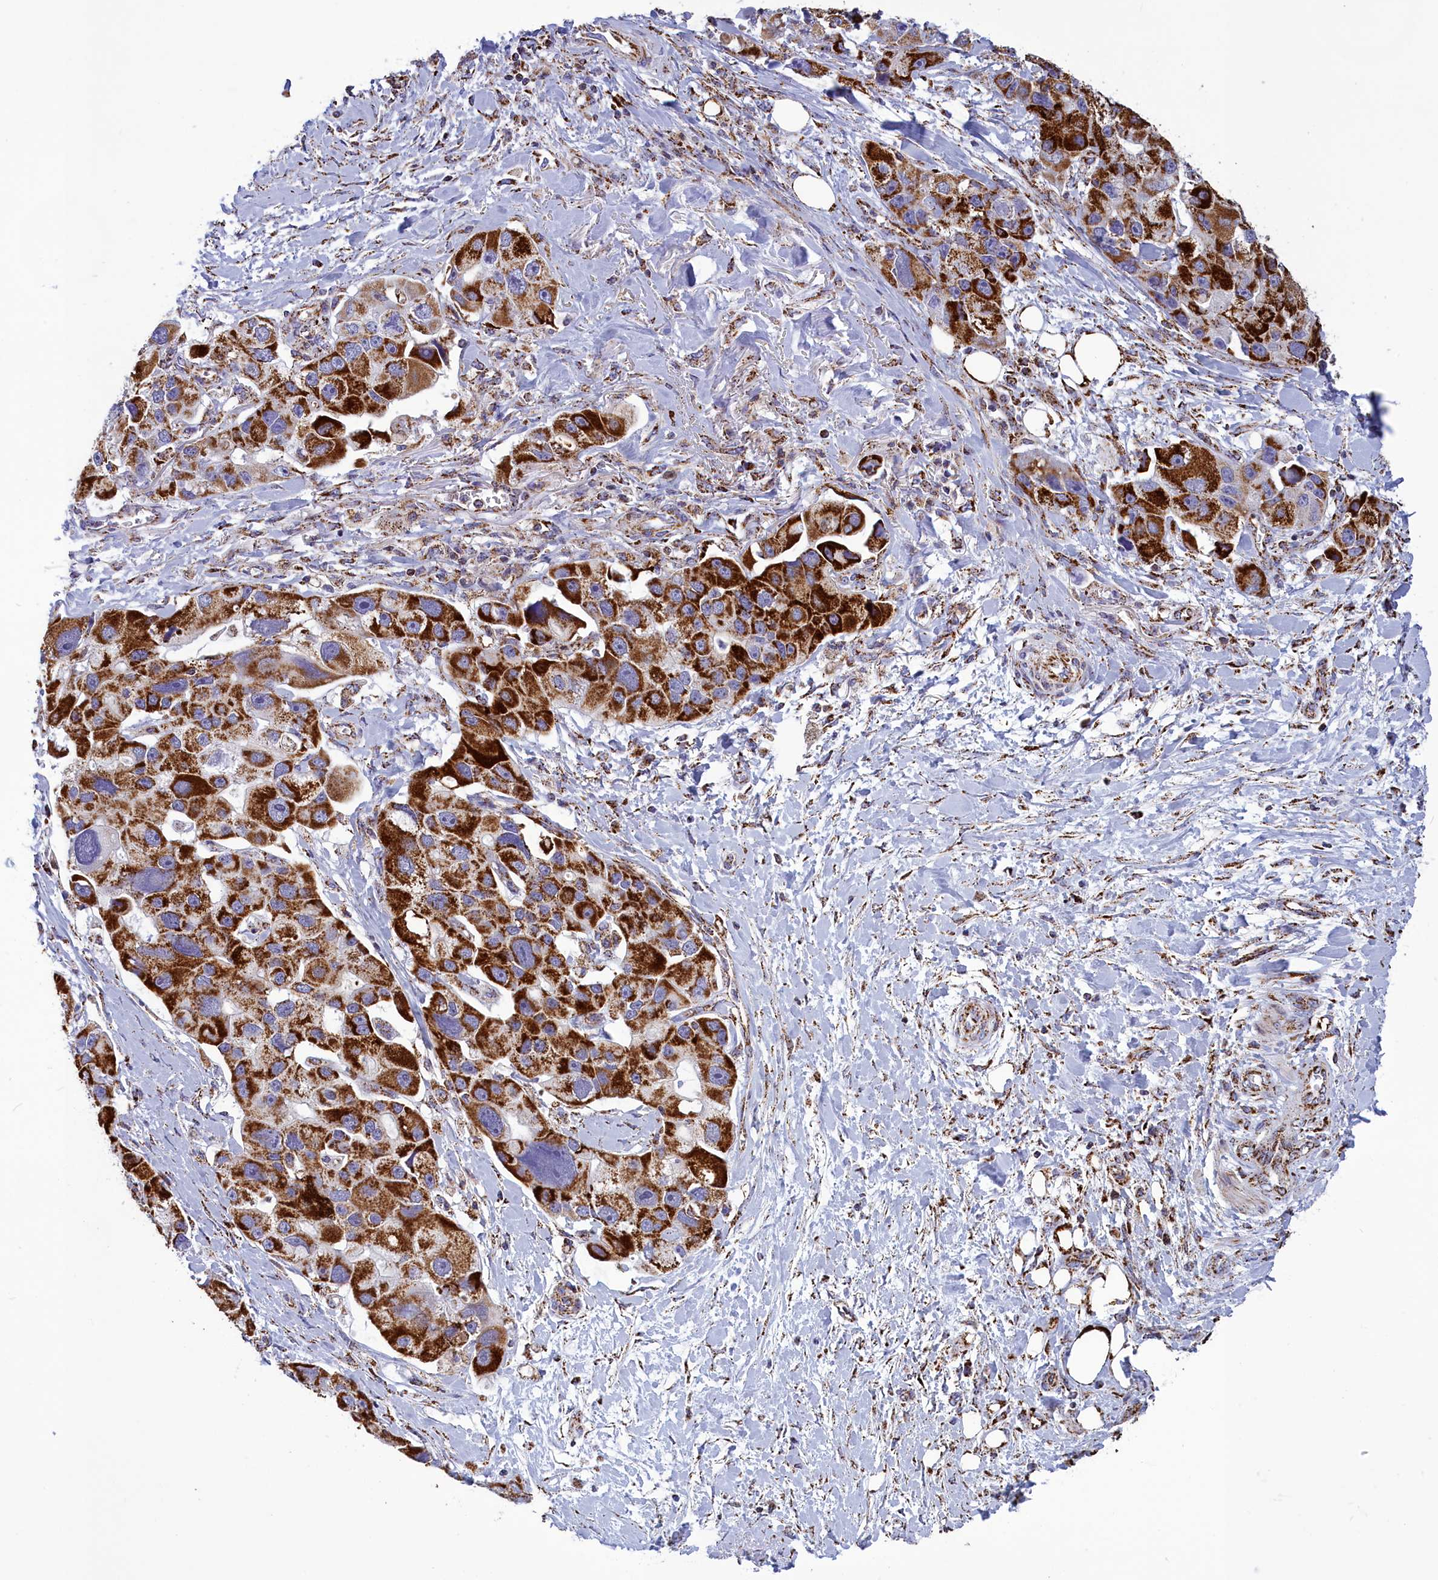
{"staining": {"intensity": "strong", "quantity": ">75%", "location": "cytoplasmic/membranous"}, "tissue": "lung cancer", "cell_type": "Tumor cells", "image_type": "cancer", "snomed": [{"axis": "morphology", "description": "Adenocarcinoma, NOS"}, {"axis": "topography", "description": "Lung"}], "caption": "Protein expression analysis of human lung cancer reveals strong cytoplasmic/membranous expression in approximately >75% of tumor cells.", "gene": "ISOC2", "patient": {"sex": "female", "age": 54}}